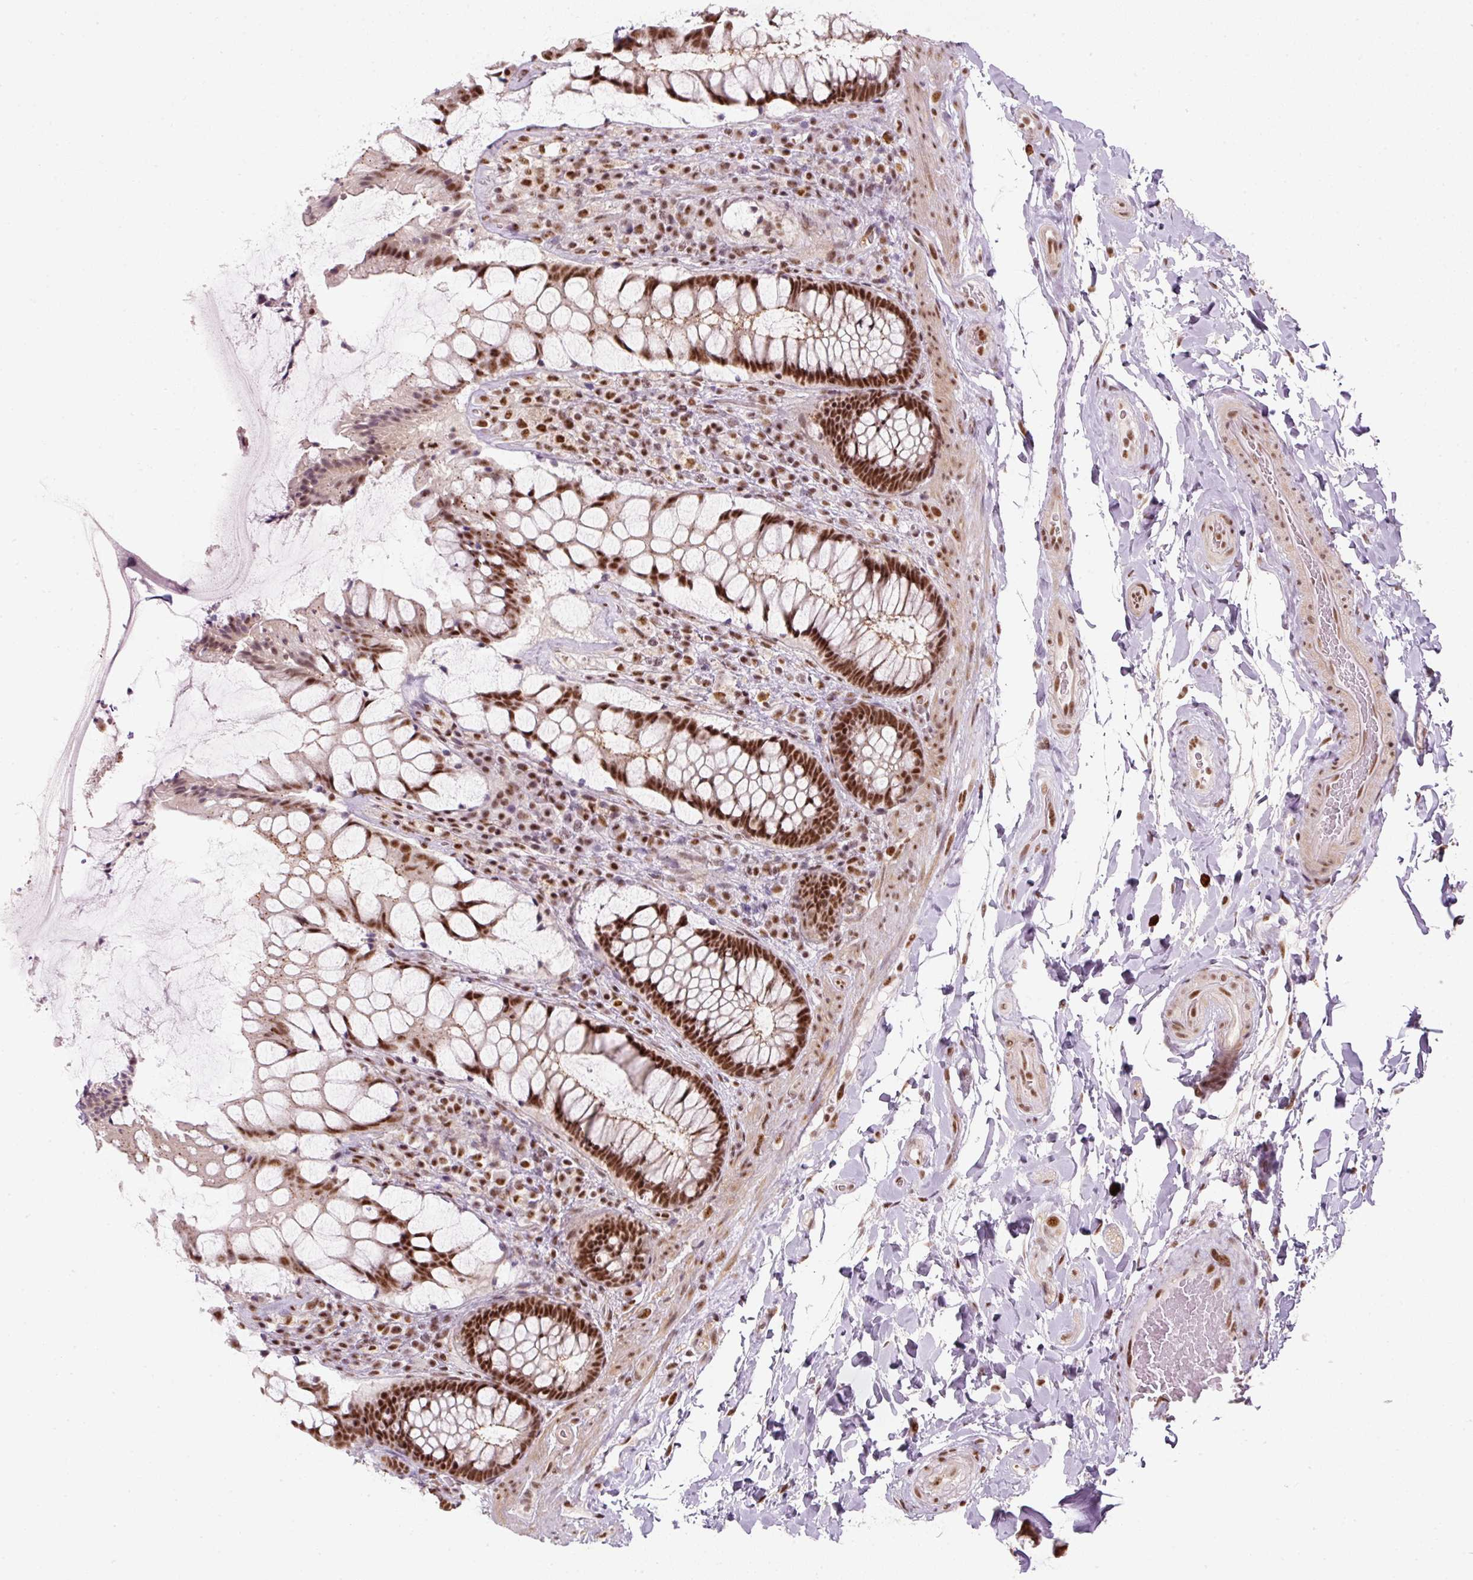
{"staining": {"intensity": "strong", "quantity": ">75%", "location": "nuclear"}, "tissue": "rectum", "cell_type": "Glandular cells", "image_type": "normal", "snomed": [{"axis": "morphology", "description": "Normal tissue, NOS"}, {"axis": "topography", "description": "Rectum"}], "caption": "DAB immunohistochemical staining of normal rectum exhibits strong nuclear protein staining in about >75% of glandular cells.", "gene": "U2AF2", "patient": {"sex": "female", "age": 58}}